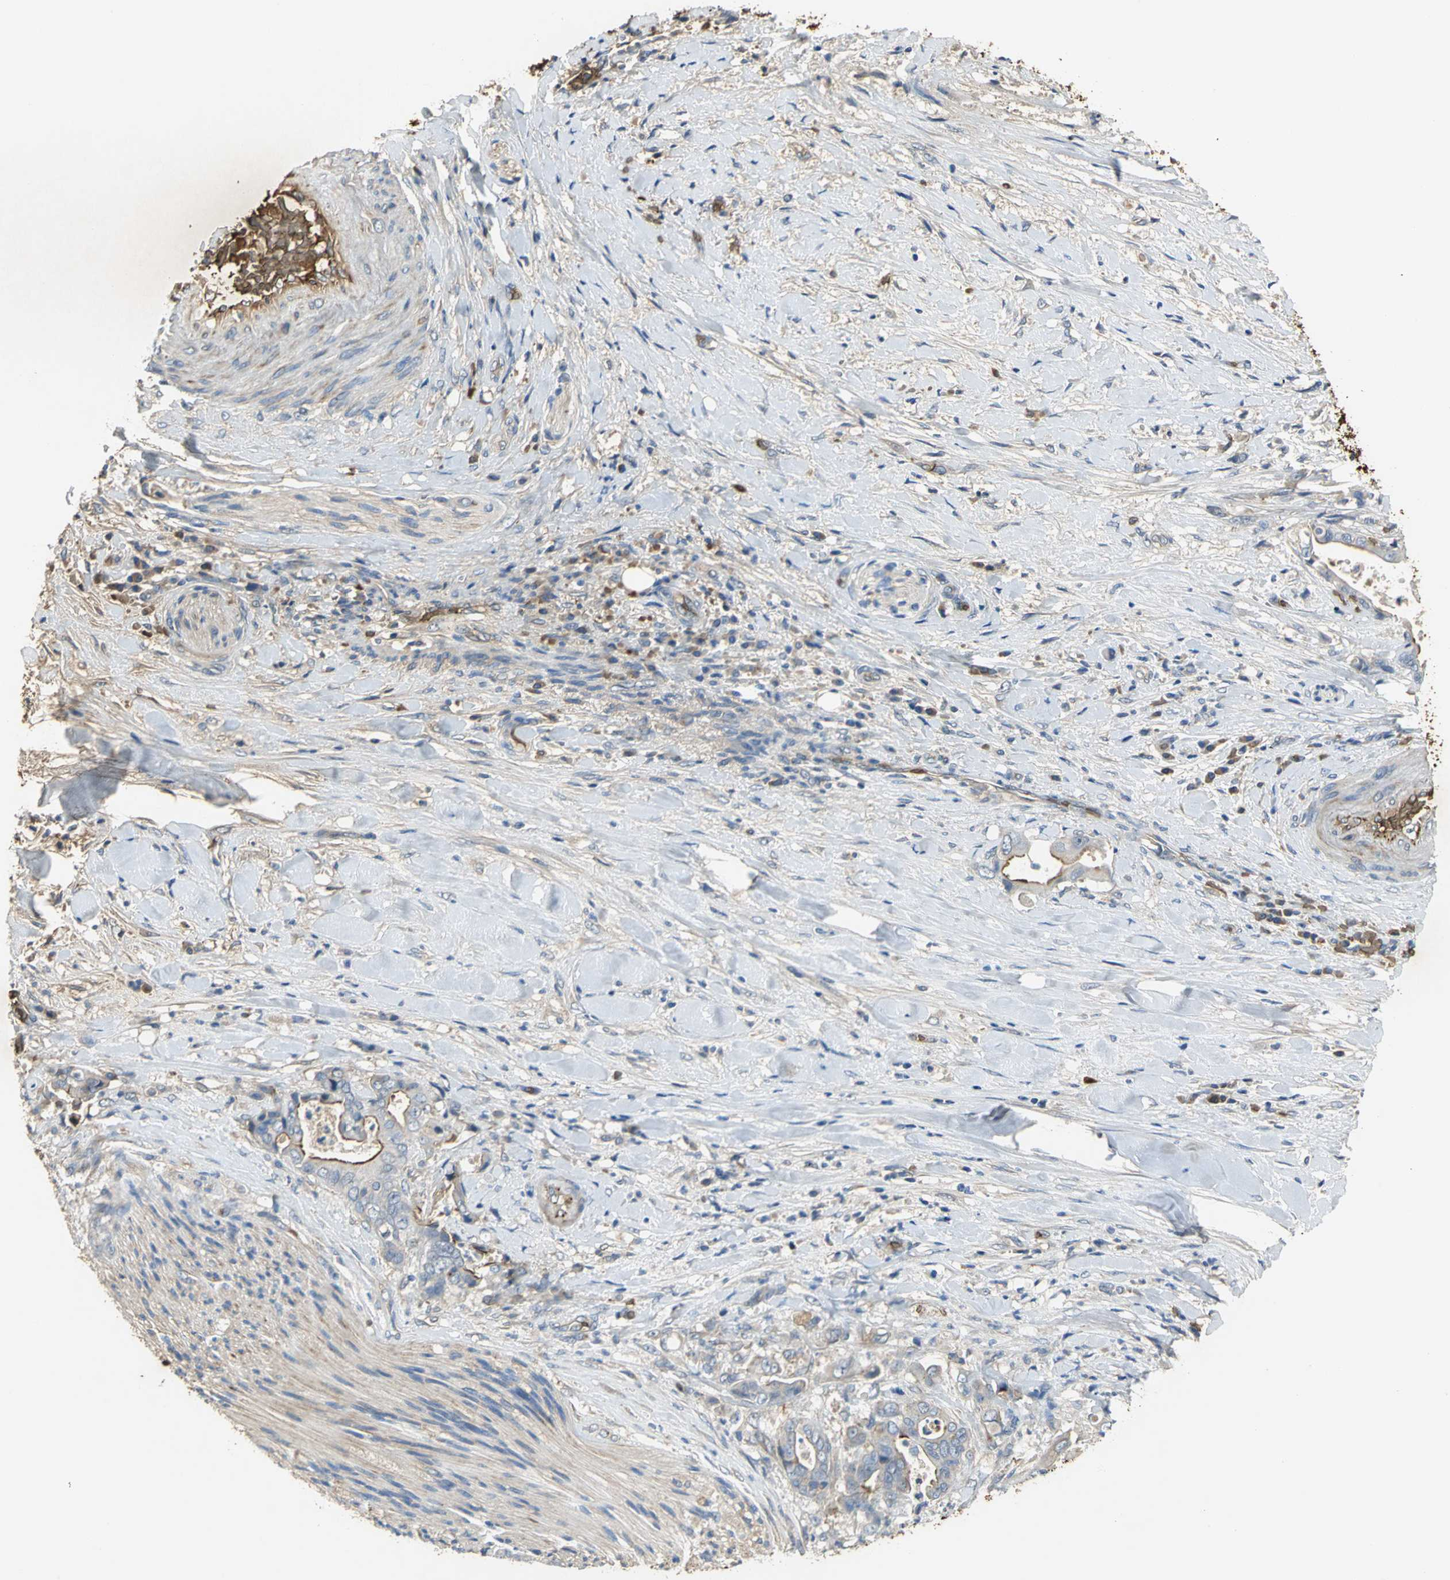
{"staining": {"intensity": "moderate", "quantity": "25%-75%", "location": "cytoplasmic/membranous"}, "tissue": "liver cancer", "cell_type": "Tumor cells", "image_type": "cancer", "snomed": [{"axis": "morphology", "description": "Cholangiocarcinoma"}, {"axis": "topography", "description": "Liver"}], "caption": "Immunohistochemistry (IHC) (DAB) staining of liver cholangiocarcinoma demonstrates moderate cytoplasmic/membranous protein staining in about 25%-75% of tumor cells.", "gene": "TREM1", "patient": {"sex": "male", "age": 58}}